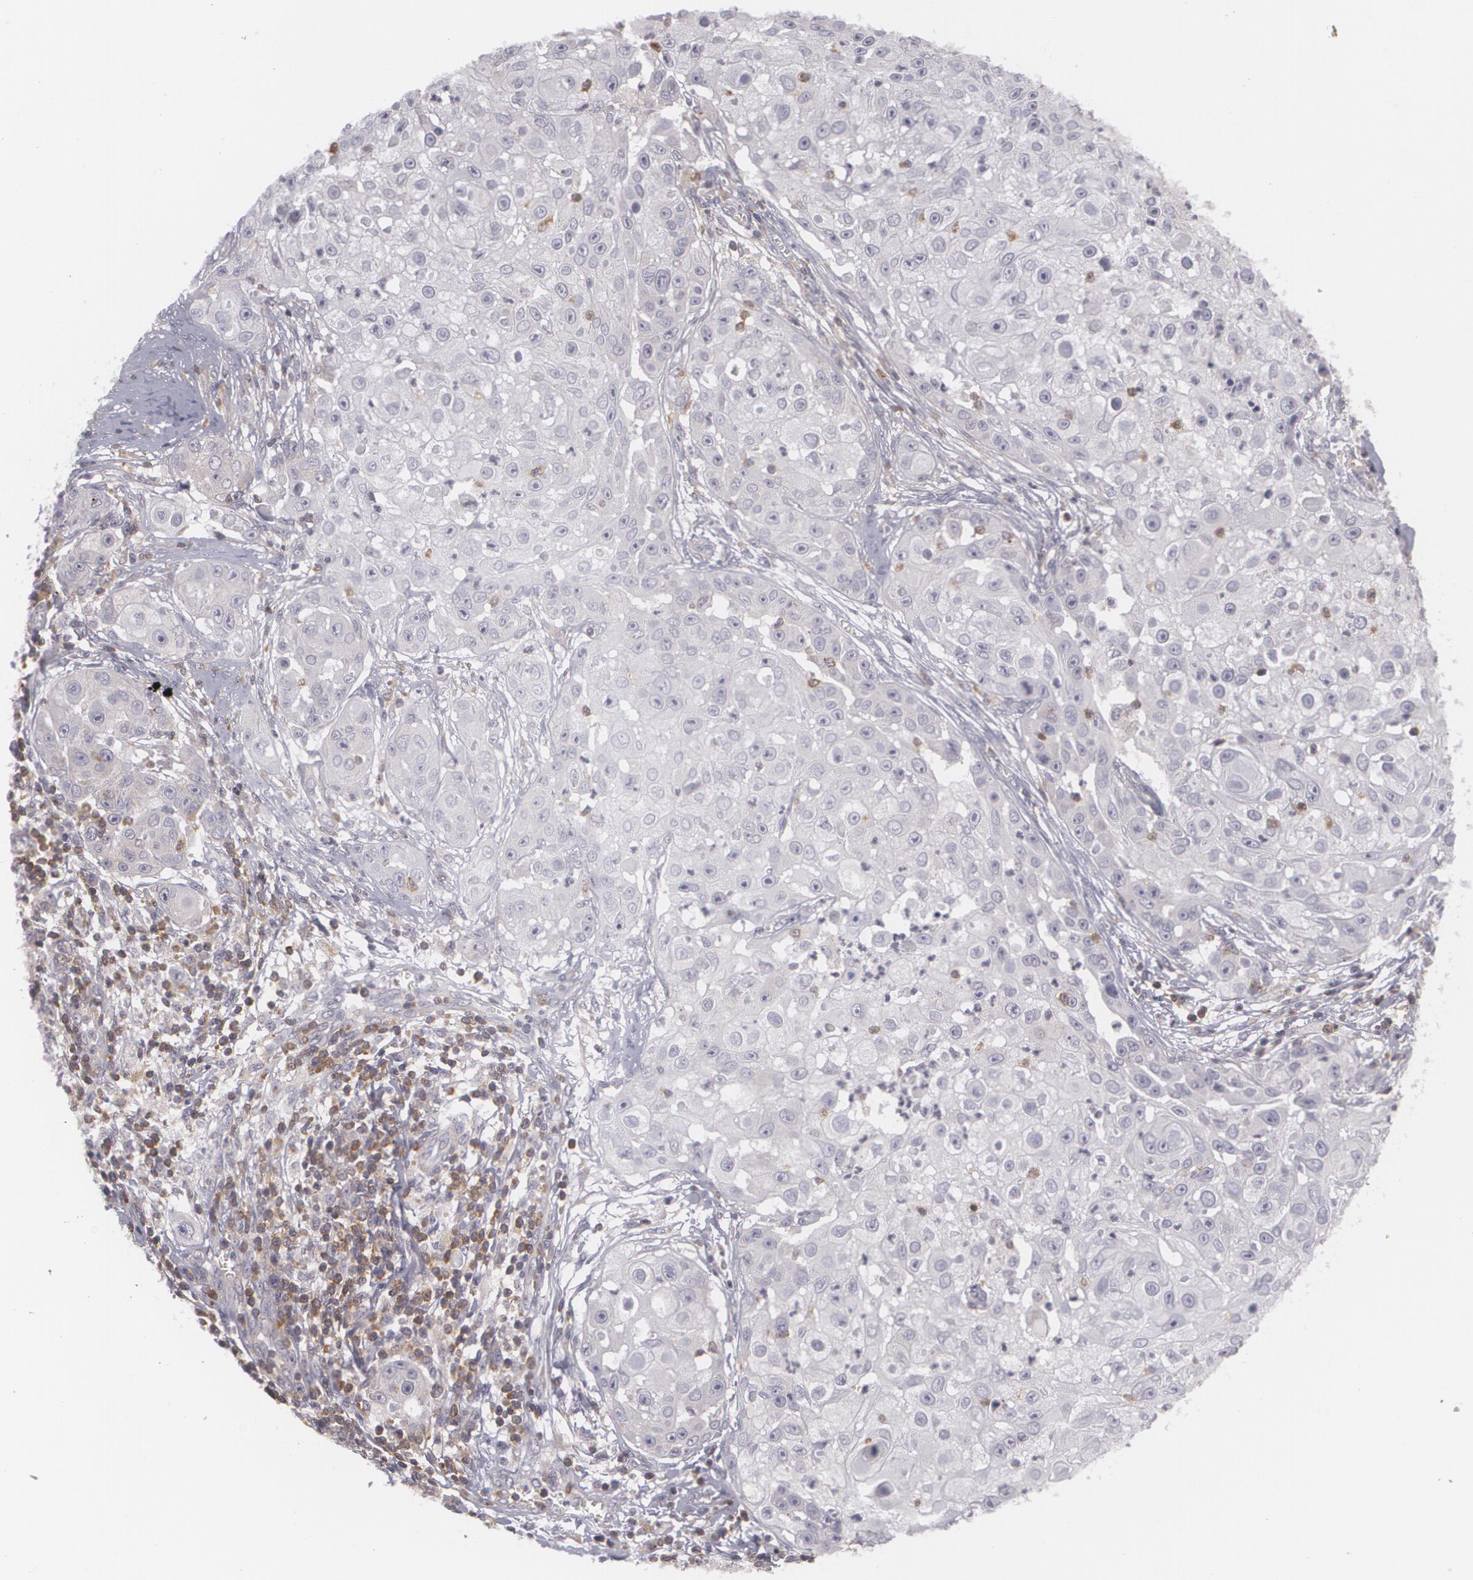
{"staining": {"intensity": "negative", "quantity": "none", "location": "none"}, "tissue": "skin cancer", "cell_type": "Tumor cells", "image_type": "cancer", "snomed": [{"axis": "morphology", "description": "Squamous cell carcinoma, NOS"}, {"axis": "topography", "description": "Skin"}], "caption": "Skin cancer (squamous cell carcinoma) stained for a protein using immunohistochemistry exhibits no staining tumor cells.", "gene": "BIN1", "patient": {"sex": "female", "age": 57}}